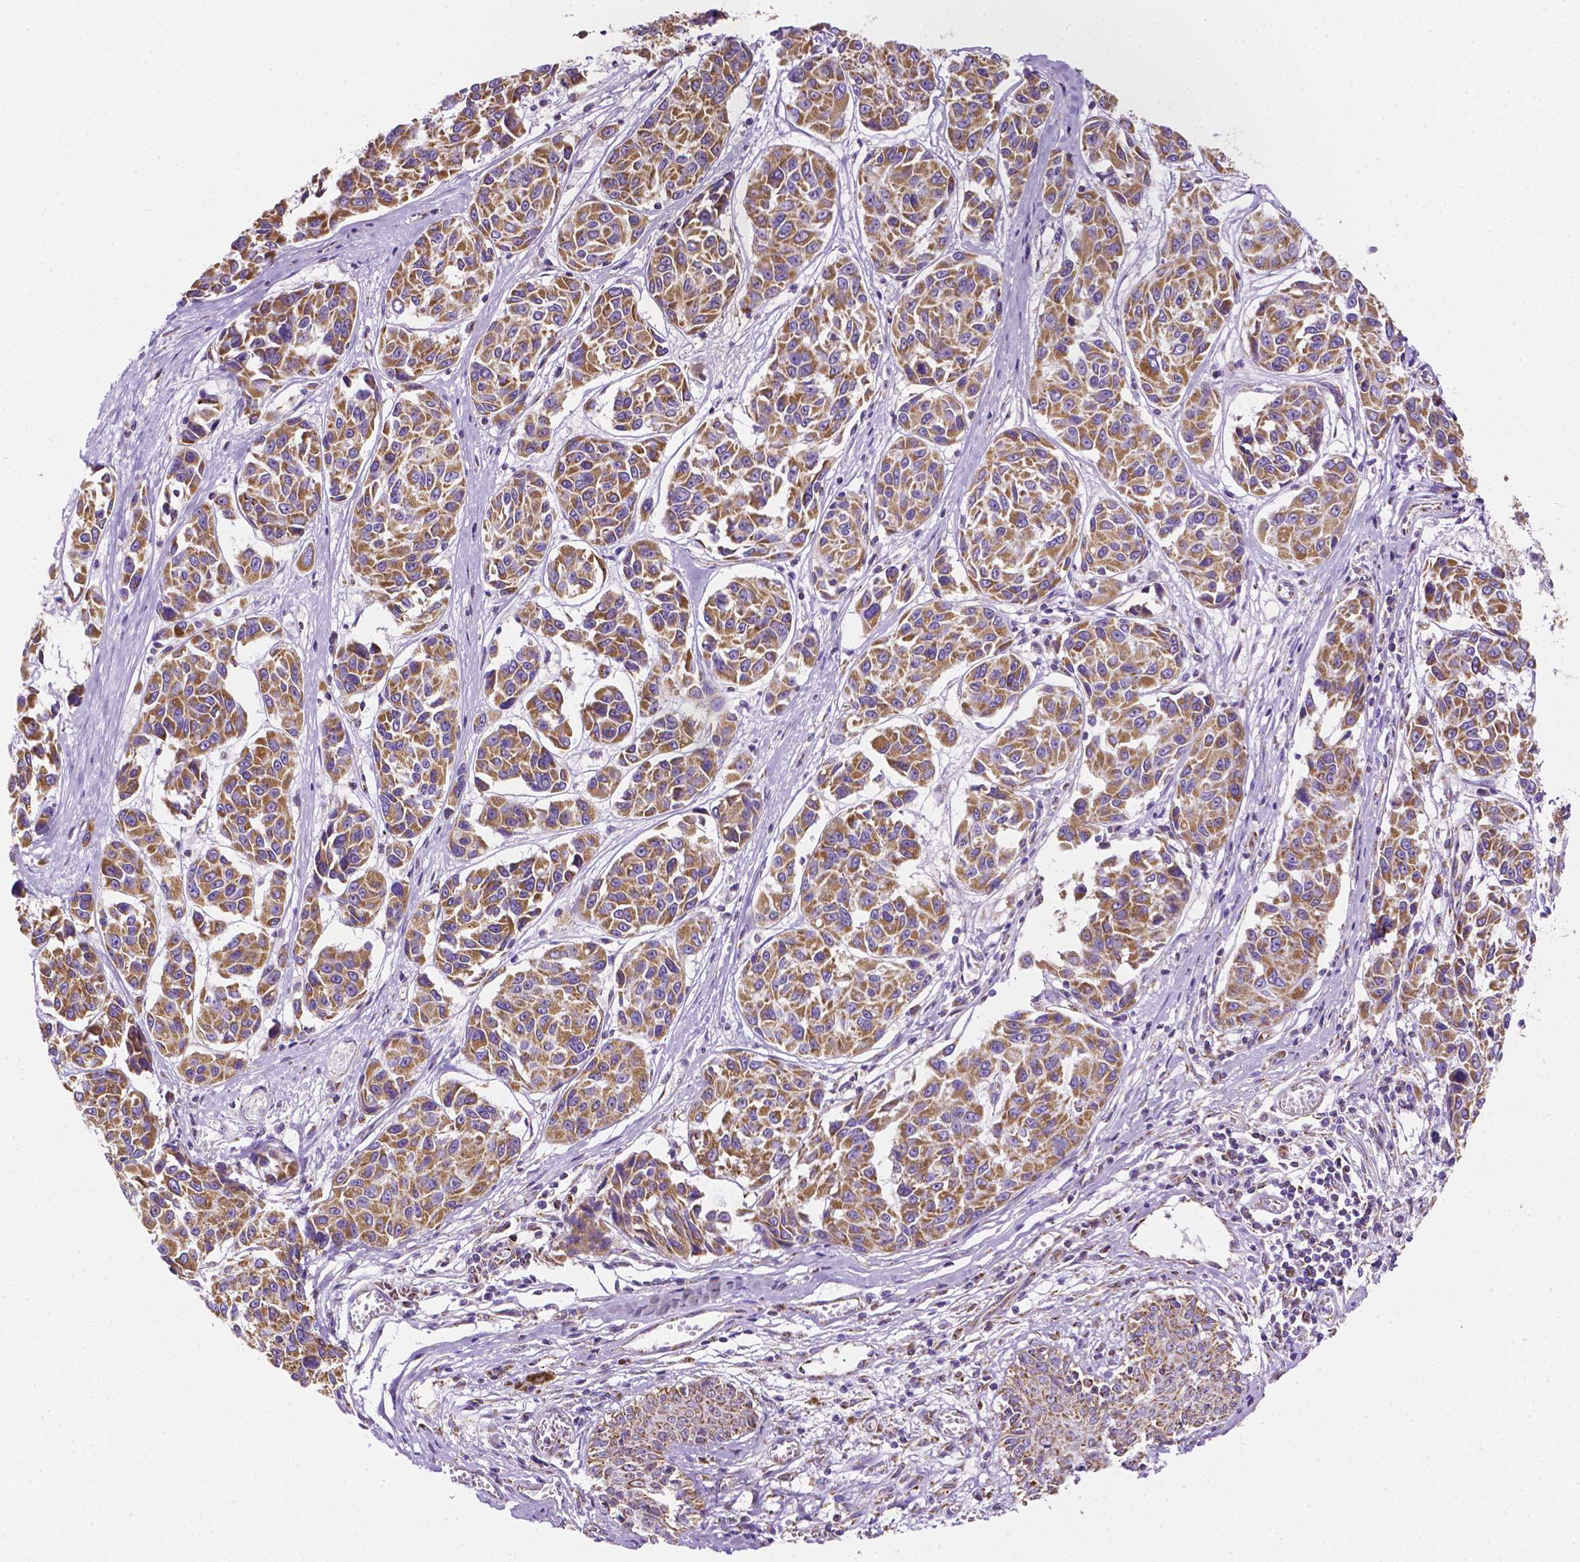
{"staining": {"intensity": "strong", "quantity": ">75%", "location": "cytoplasmic/membranous"}, "tissue": "melanoma", "cell_type": "Tumor cells", "image_type": "cancer", "snomed": [{"axis": "morphology", "description": "Malignant melanoma, NOS"}, {"axis": "topography", "description": "Skin"}], "caption": "Melanoma stained for a protein (brown) exhibits strong cytoplasmic/membranous positive staining in about >75% of tumor cells.", "gene": "RMDN3", "patient": {"sex": "female", "age": 66}}